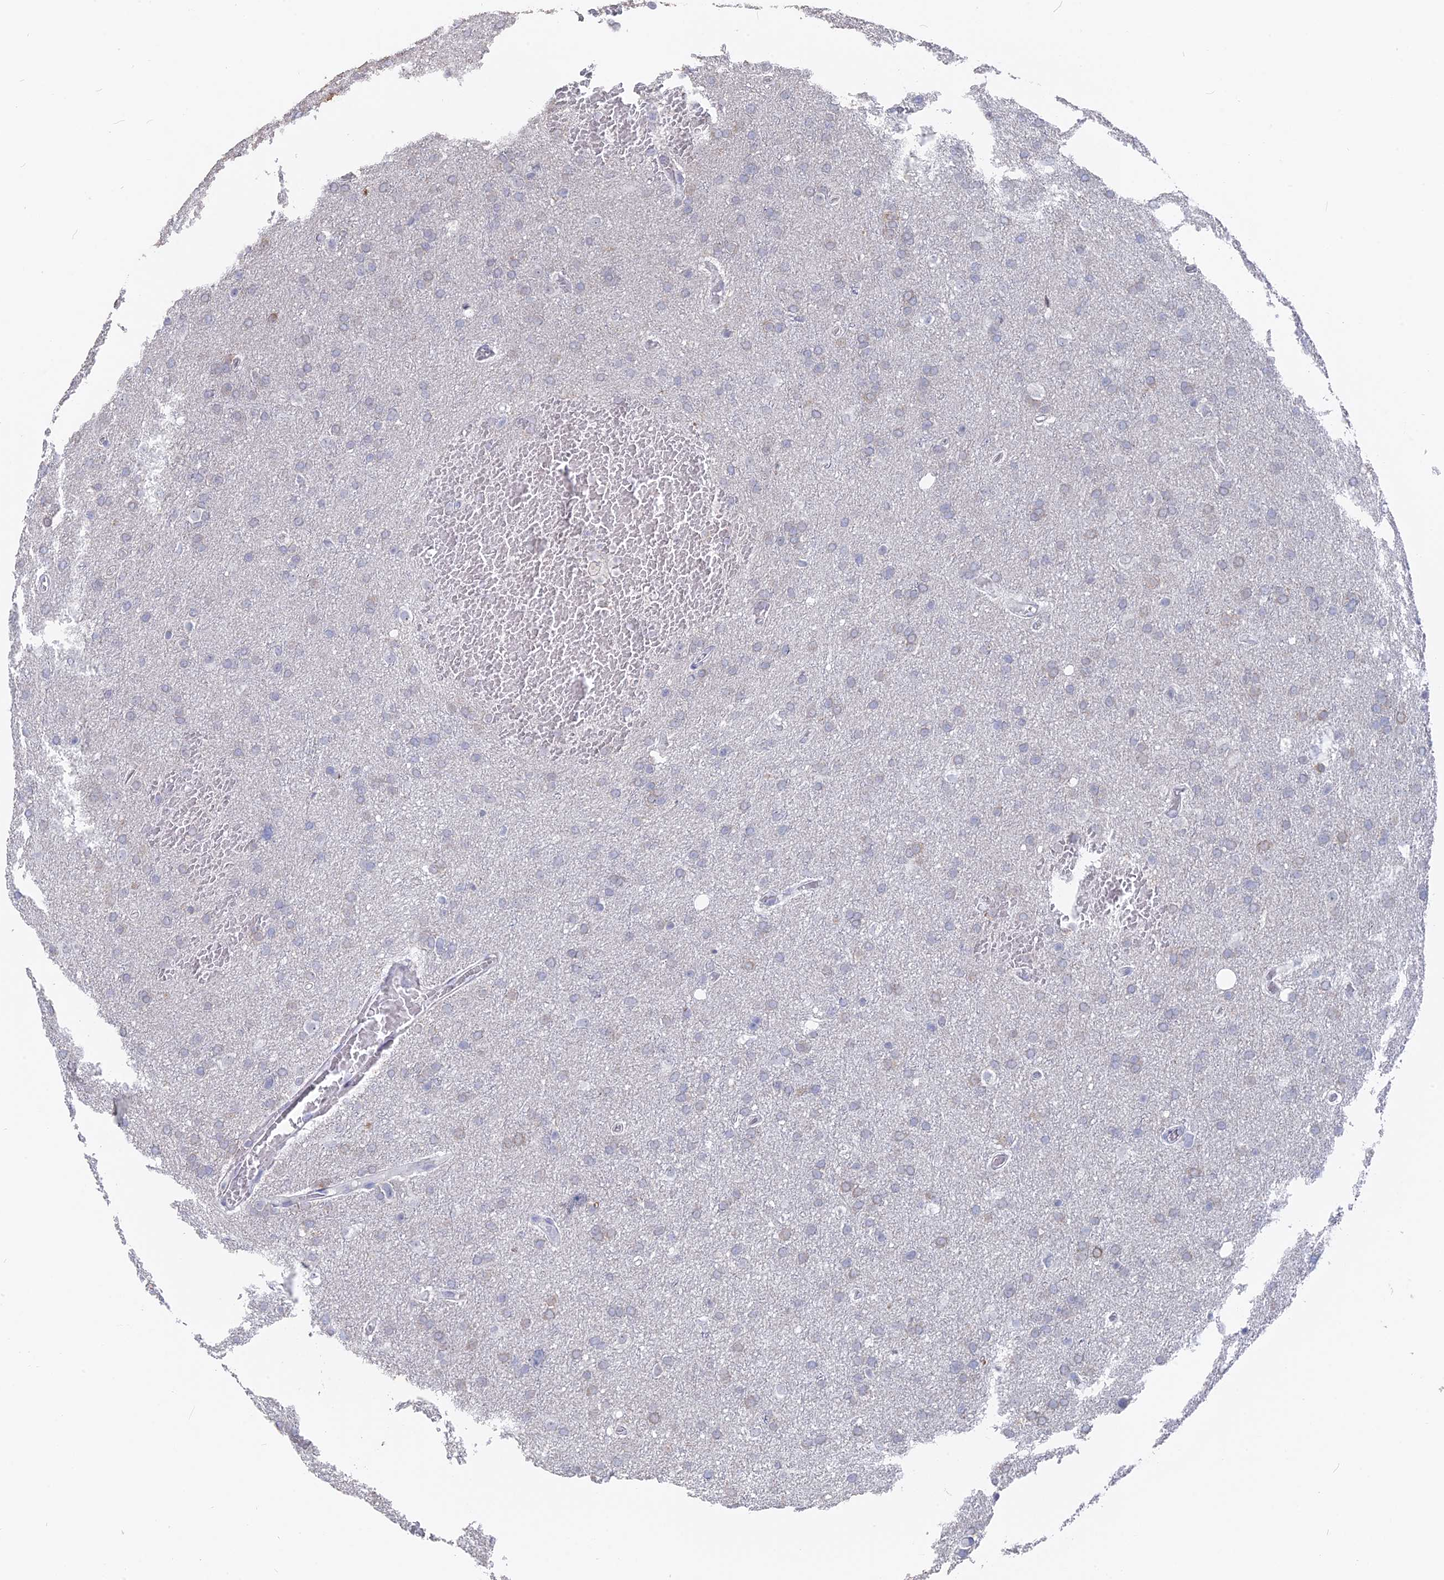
{"staining": {"intensity": "negative", "quantity": "none", "location": "none"}, "tissue": "glioma", "cell_type": "Tumor cells", "image_type": "cancer", "snomed": [{"axis": "morphology", "description": "Glioma, malignant, High grade"}, {"axis": "topography", "description": "Cerebral cortex"}], "caption": "DAB immunohistochemical staining of glioma exhibits no significant staining in tumor cells.", "gene": "SEMG2", "patient": {"sex": "female", "age": 36}}